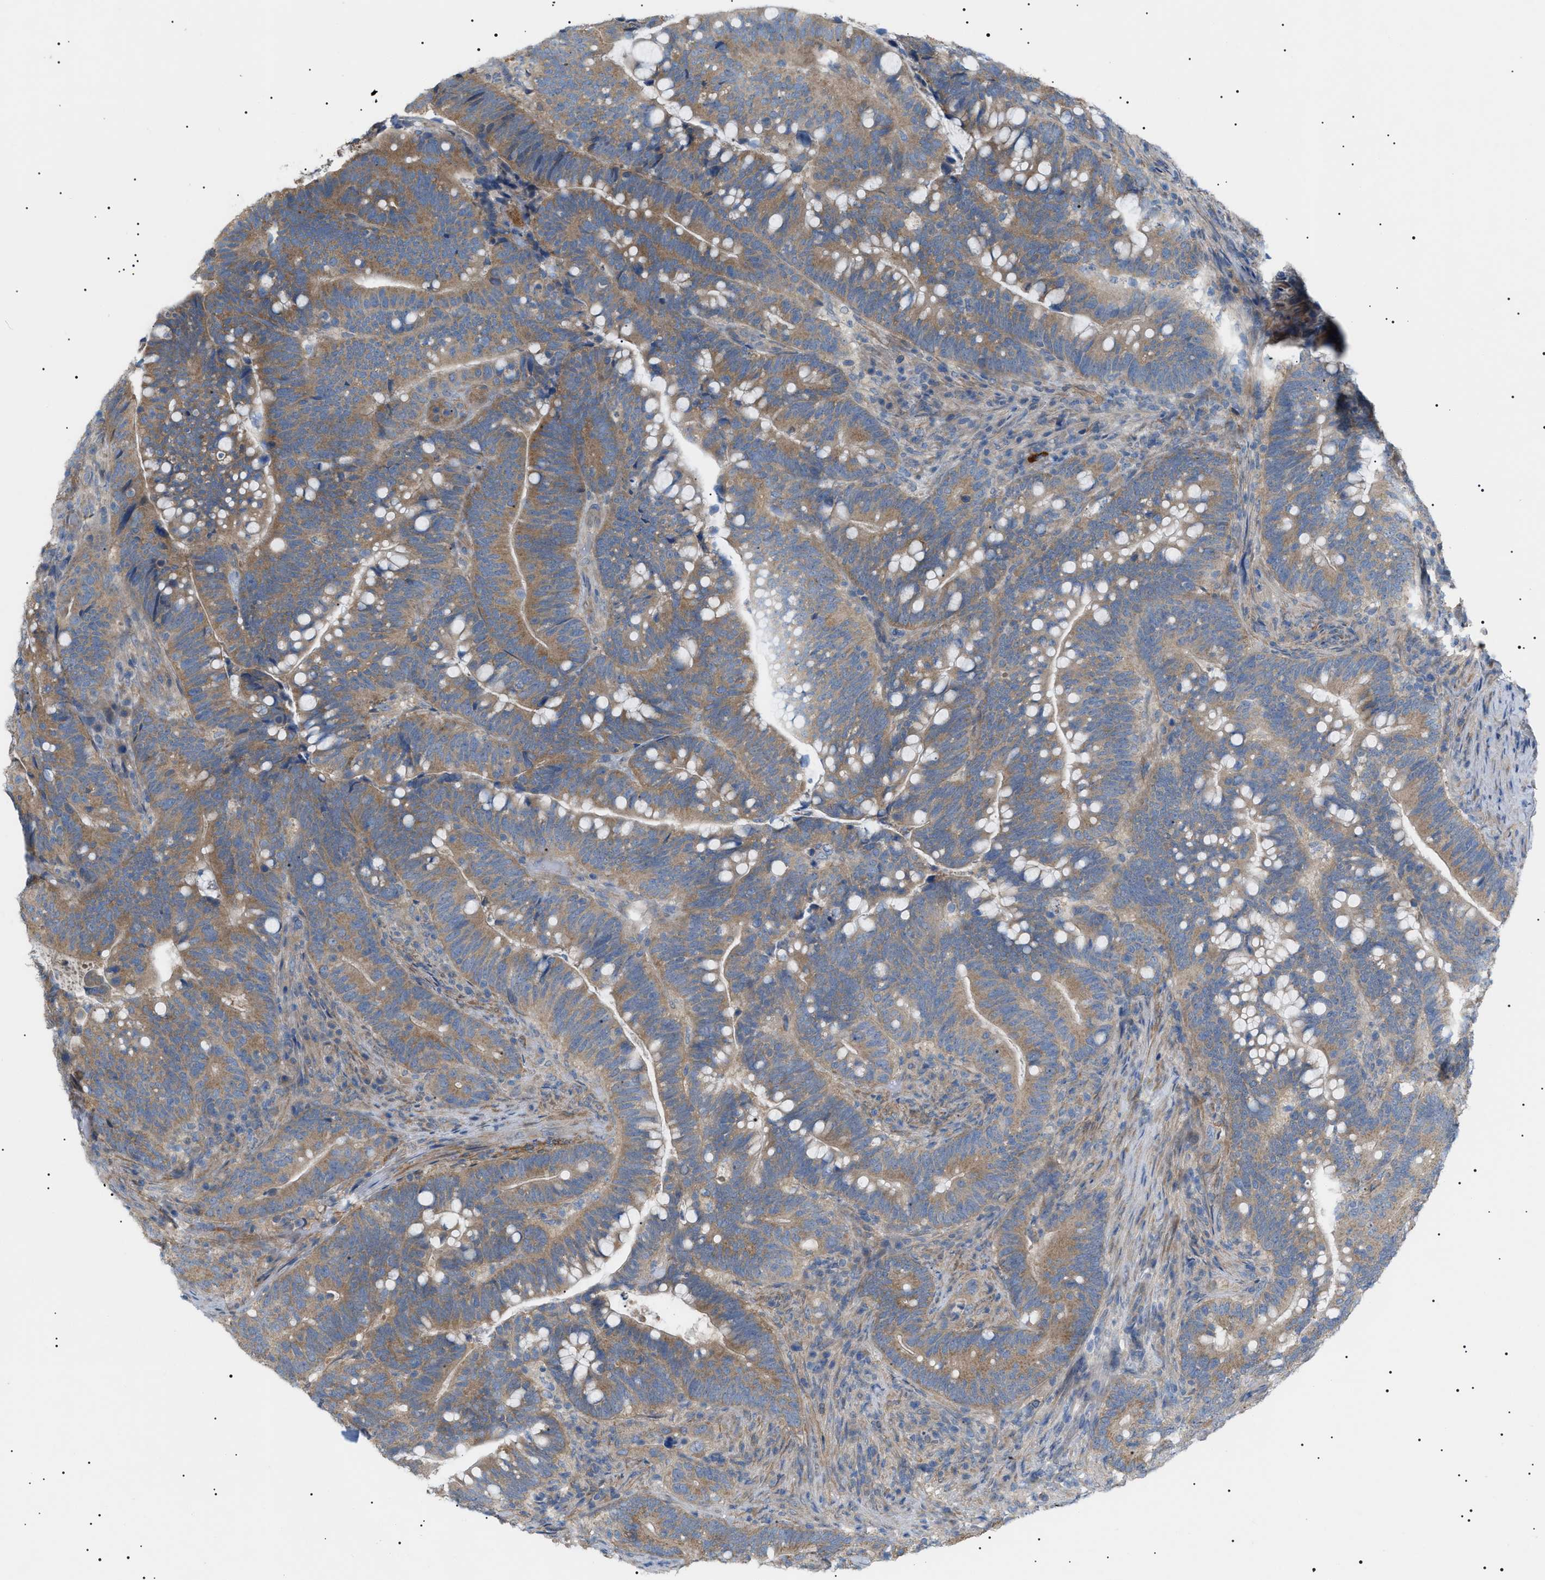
{"staining": {"intensity": "moderate", "quantity": ">75%", "location": "cytoplasmic/membranous"}, "tissue": "colorectal cancer", "cell_type": "Tumor cells", "image_type": "cancer", "snomed": [{"axis": "morphology", "description": "Normal tissue, NOS"}, {"axis": "morphology", "description": "Adenocarcinoma, NOS"}, {"axis": "topography", "description": "Colon"}], "caption": "Adenocarcinoma (colorectal) stained with a brown dye exhibits moderate cytoplasmic/membranous positive staining in approximately >75% of tumor cells.", "gene": "IRS2", "patient": {"sex": "female", "age": 66}}